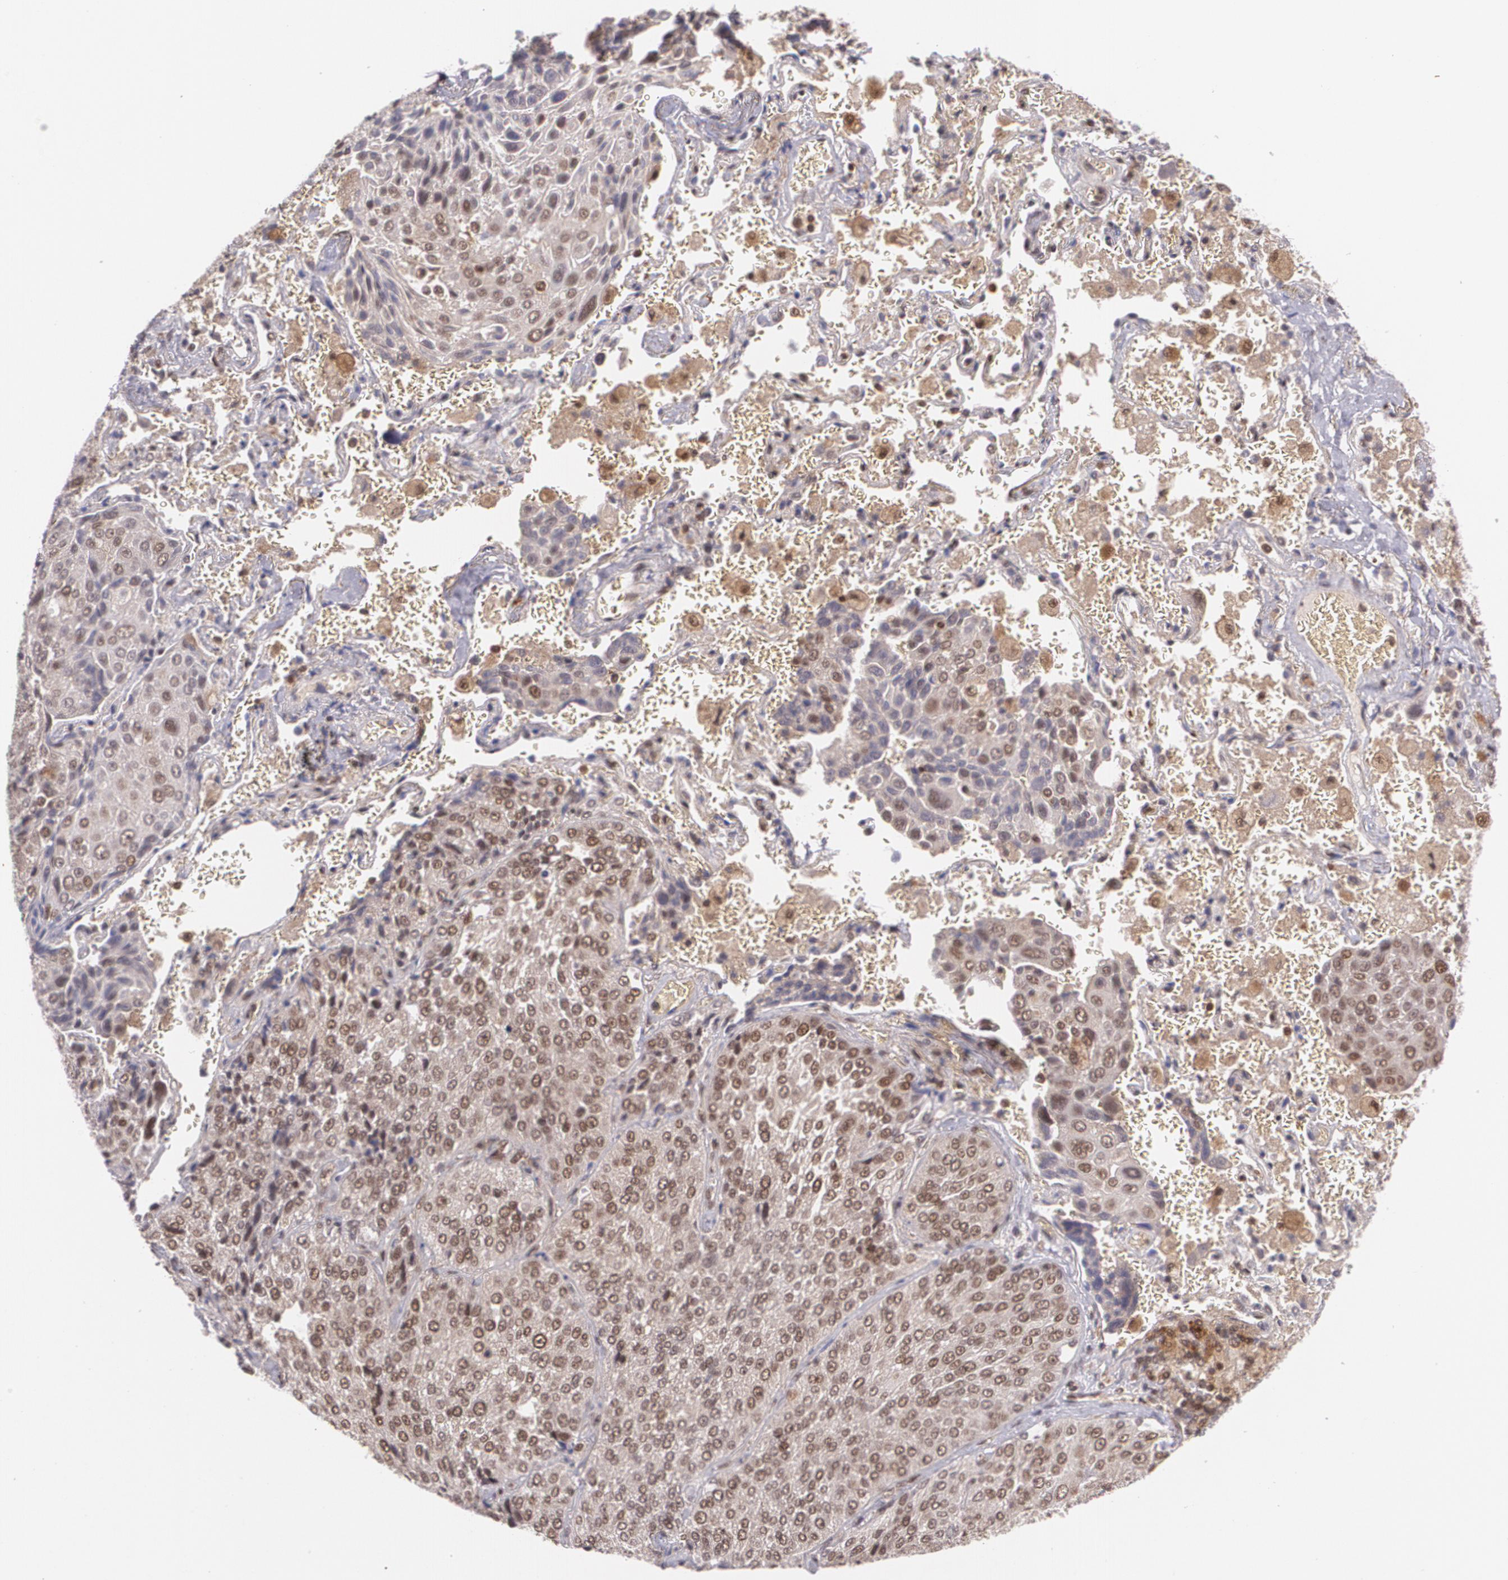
{"staining": {"intensity": "moderate", "quantity": "25%-75%", "location": "cytoplasmic/membranous,nuclear"}, "tissue": "lung cancer", "cell_type": "Tumor cells", "image_type": "cancer", "snomed": [{"axis": "morphology", "description": "Squamous cell carcinoma, NOS"}, {"axis": "topography", "description": "Lung"}], "caption": "Moderate cytoplasmic/membranous and nuclear positivity is identified in about 25%-75% of tumor cells in squamous cell carcinoma (lung).", "gene": "CUL2", "patient": {"sex": "male", "age": 54}}